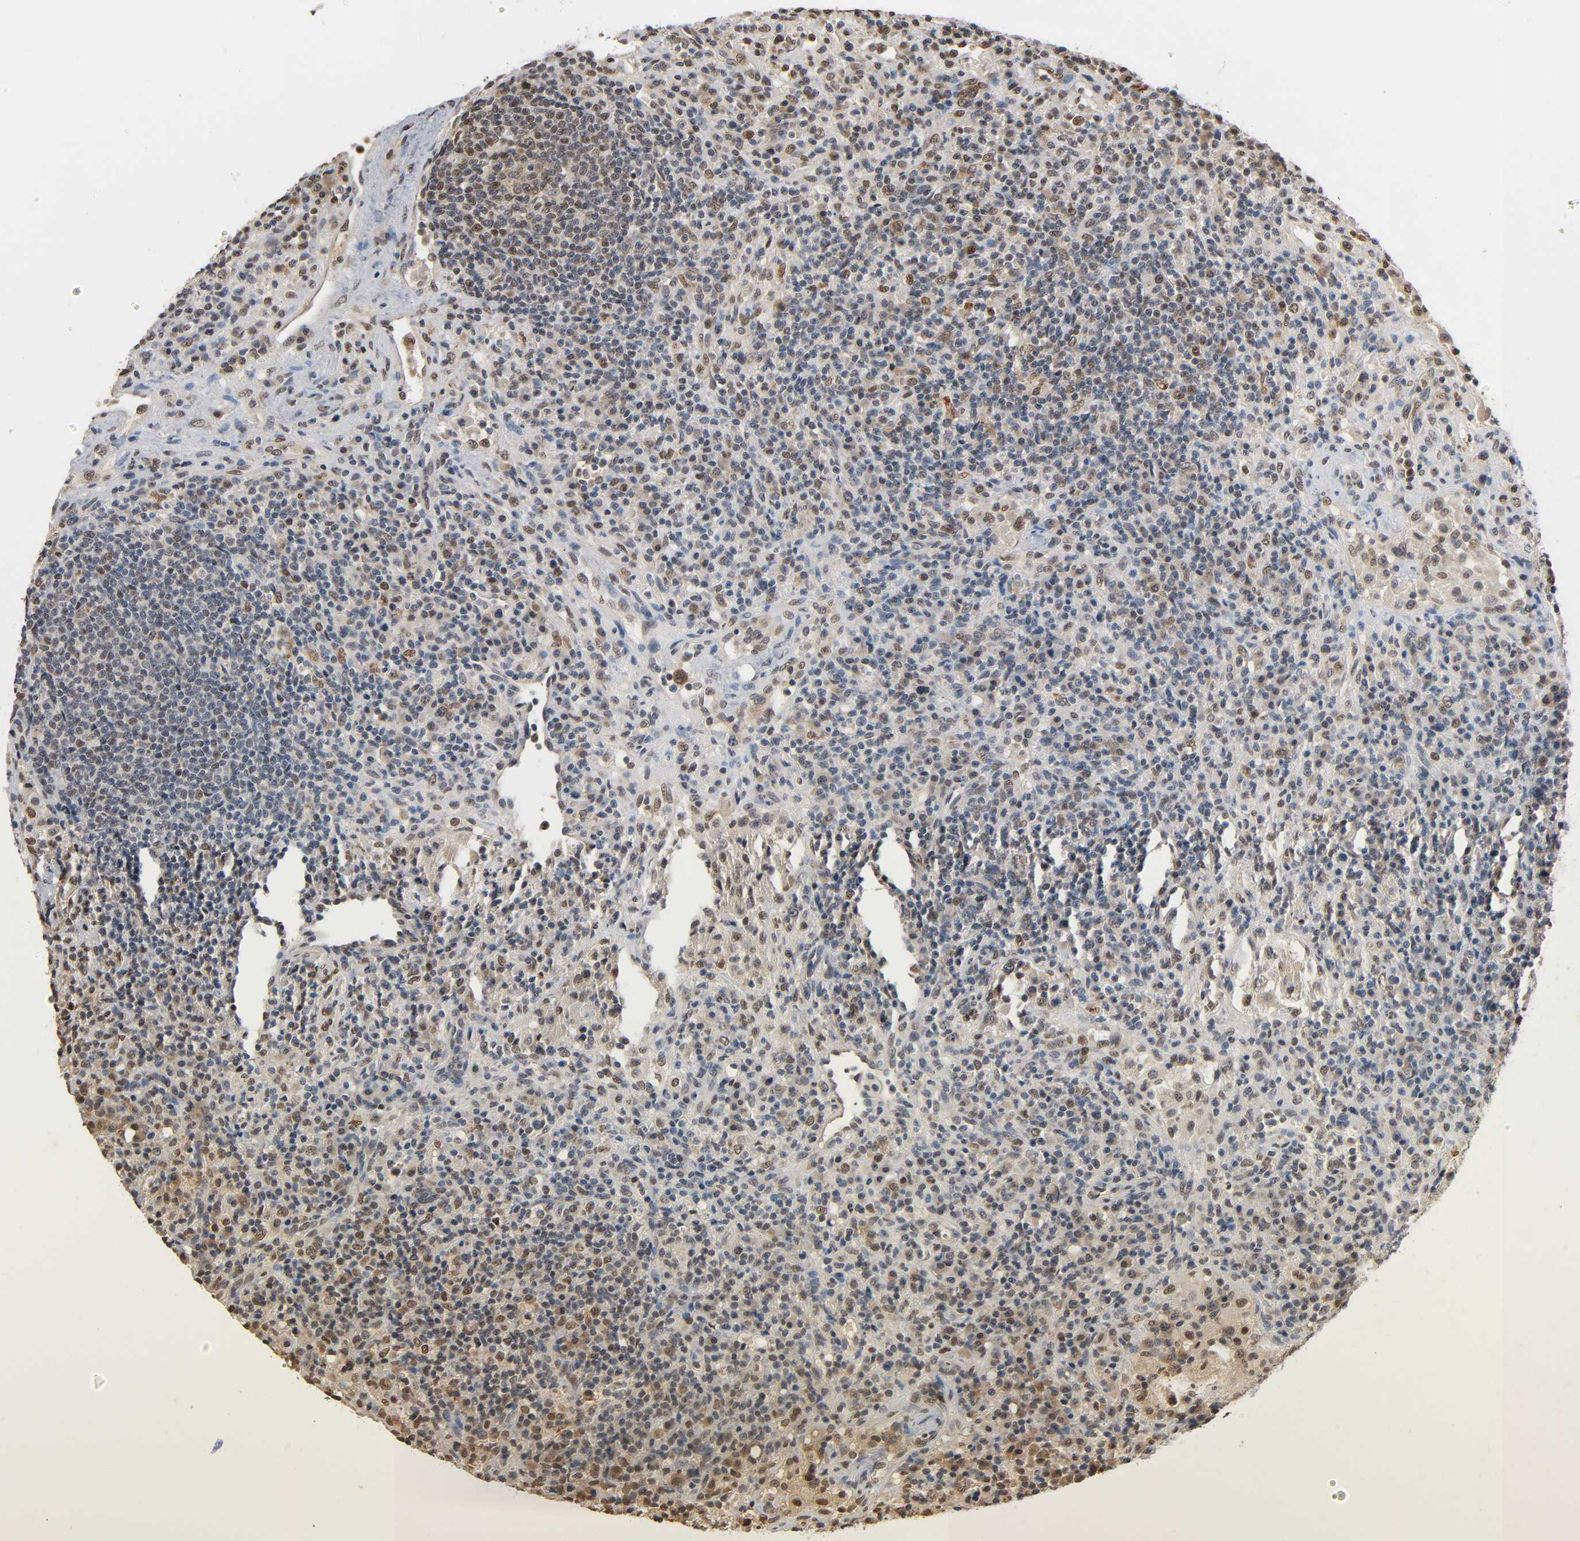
{"staining": {"intensity": "weak", "quantity": "25%-75%", "location": "nuclear"}, "tissue": "lymphoma", "cell_type": "Tumor cells", "image_type": "cancer", "snomed": [{"axis": "morphology", "description": "Hodgkin's disease, NOS"}, {"axis": "topography", "description": "Lymph node"}], "caption": "About 25%-75% of tumor cells in lymphoma show weak nuclear protein positivity as visualized by brown immunohistochemical staining.", "gene": "UBC", "patient": {"sex": "male", "age": 65}}